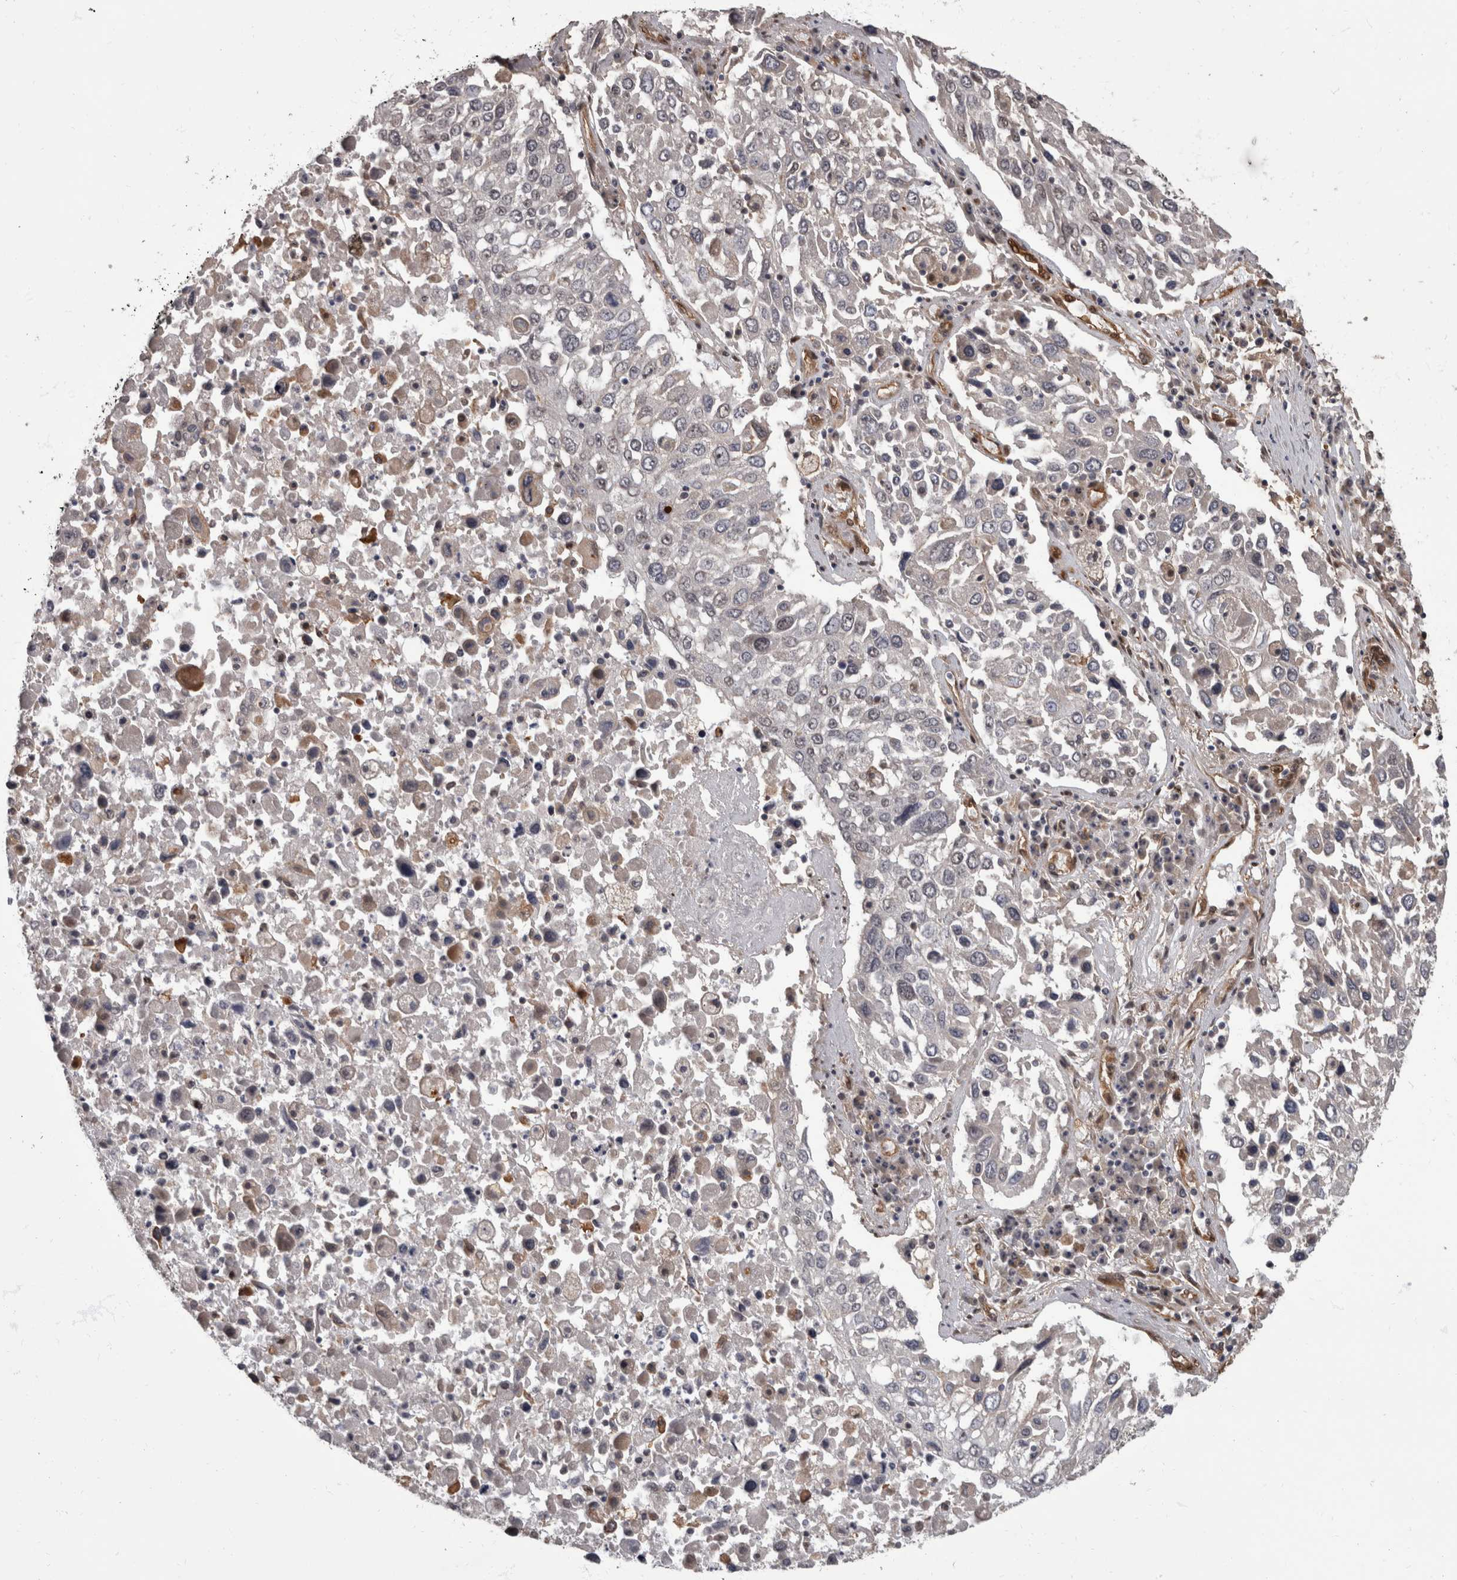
{"staining": {"intensity": "negative", "quantity": "none", "location": "none"}, "tissue": "lung cancer", "cell_type": "Tumor cells", "image_type": "cancer", "snomed": [{"axis": "morphology", "description": "Squamous cell carcinoma, NOS"}, {"axis": "topography", "description": "Lung"}], "caption": "A high-resolution histopathology image shows immunohistochemistry (IHC) staining of squamous cell carcinoma (lung), which displays no significant positivity in tumor cells.", "gene": "AKT3", "patient": {"sex": "male", "age": 65}}